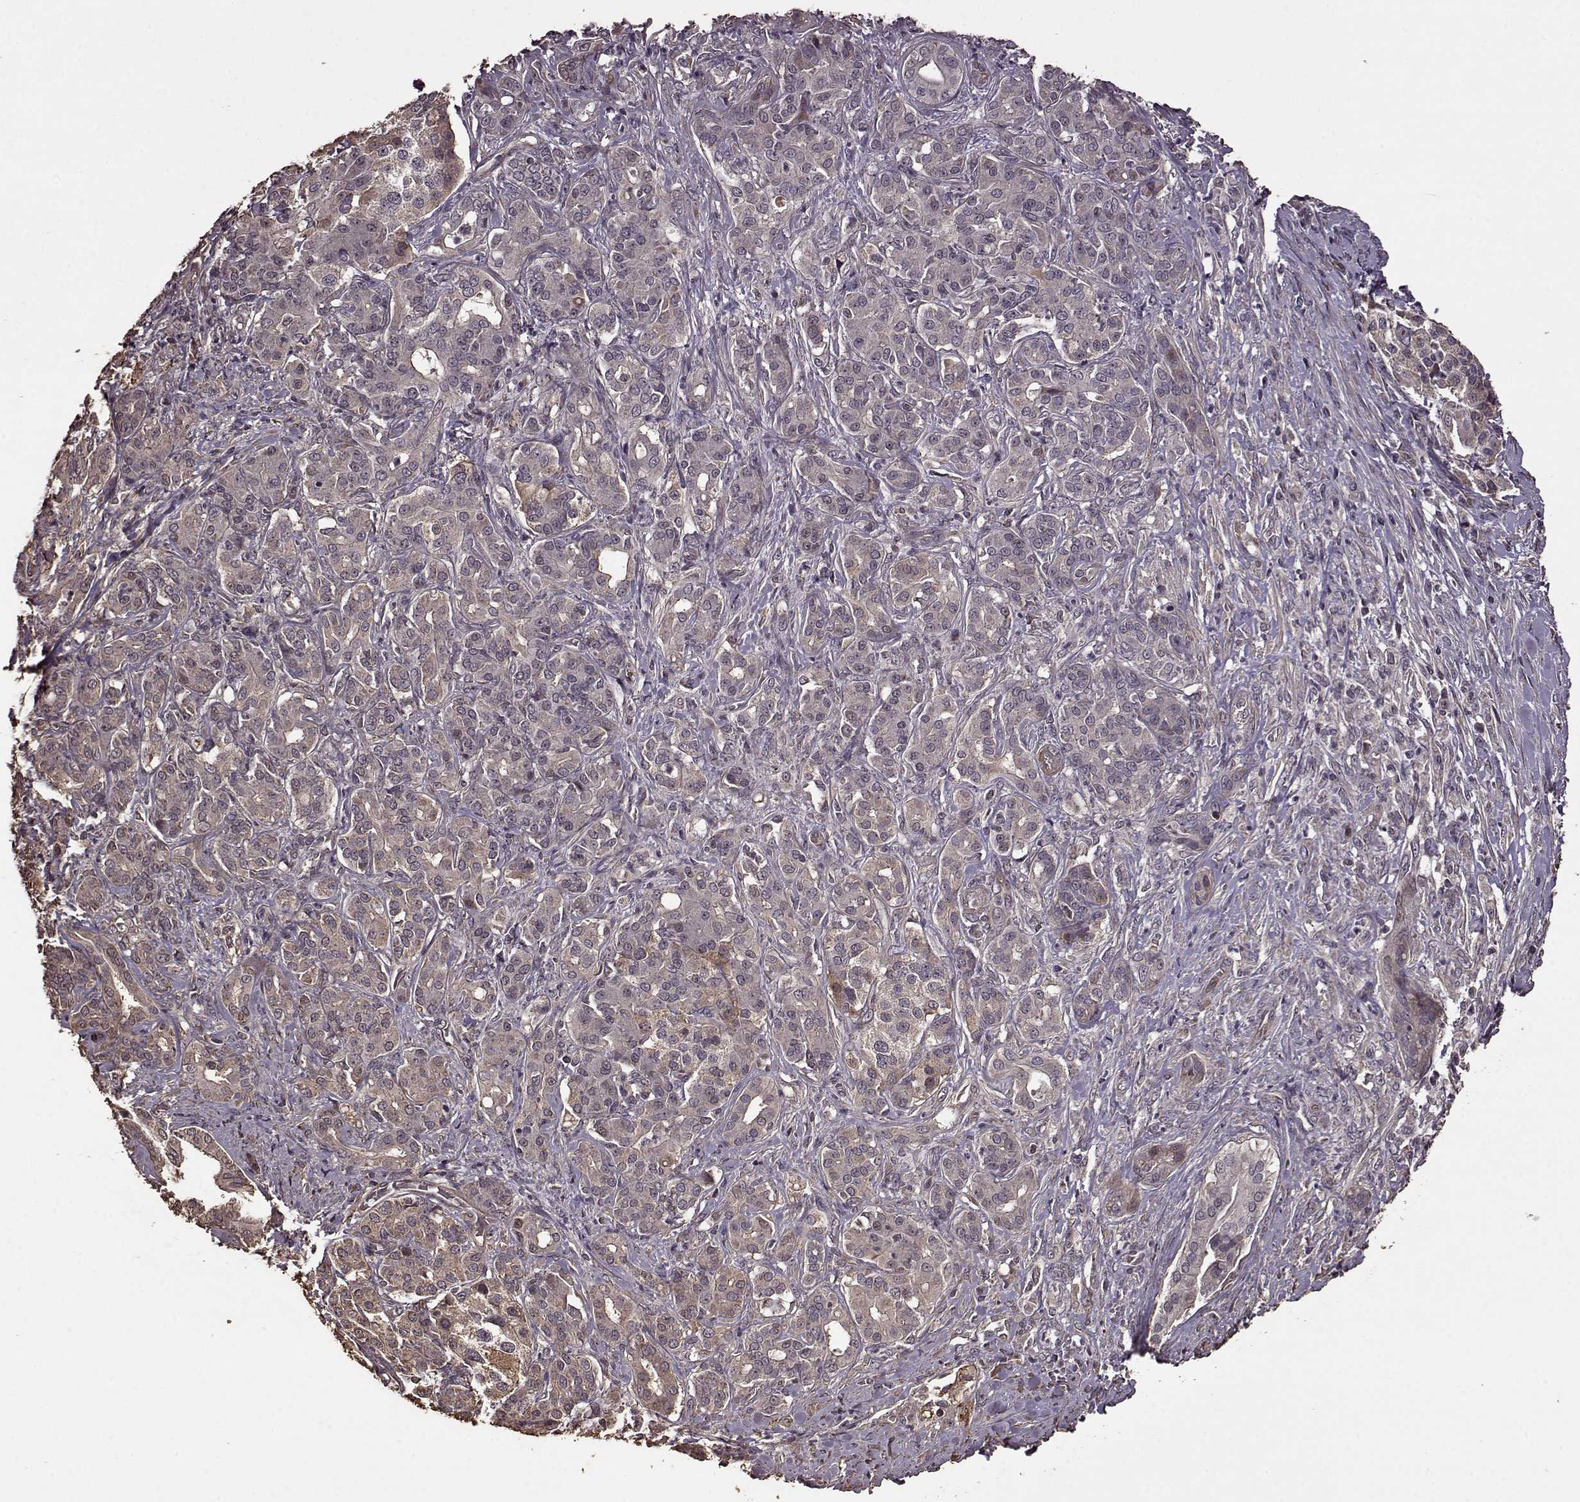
{"staining": {"intensity": "negative", "quantity": "none", "location": "none"}, "tissue": "pancreatic cancer", "cell_type": "Tumor cells", "image_type": "cancer", "snomed": [{"axis": "morphology", "description": "Normal tissue, NOS"}, {"axis": "morphology", "description": "Inflammation, NOS"}, {"axis": "morphology", "description": "Adenocarcinoma, NOS"}, {"axis": "topography", "description": "Pancreas"}], "caption": "Tumor cells are negative for brown protein staining in adenocarcinoma (pancreatic).", "gene": "FBXW11", "patient": {"sex": "male", "age": 57}}